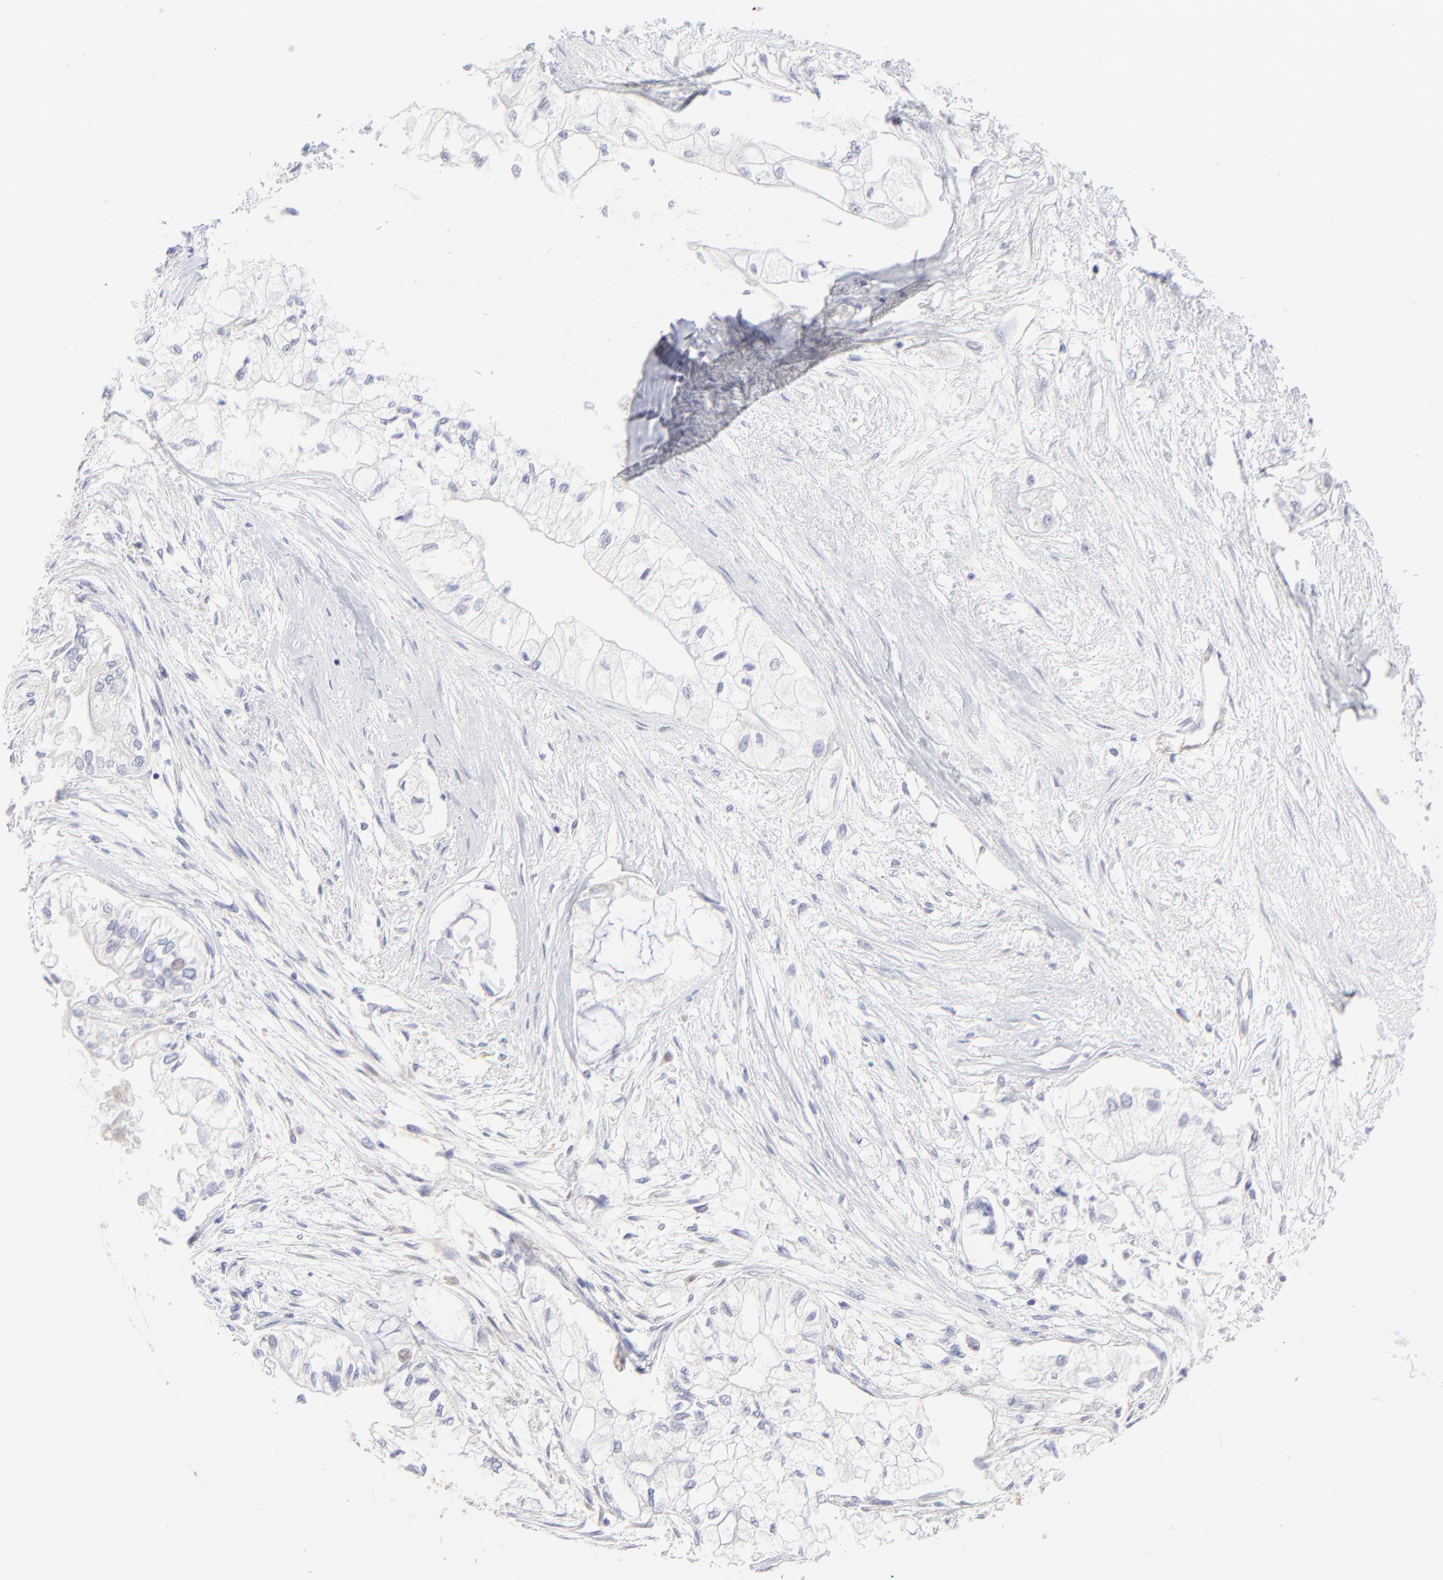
{"staining": {"intensity": "negative", "quantity": "none", "location": "none"}, "tissue": "pancreatic cancer", "cell_type": "Tumor cells", "image_type": "cancer", "snomed": [{"axis": "morphology", "description": "Adenocarcinoma, NOS"}, {"axis": "topography", "description": "Pancreas"}], "caption": "Human pancreatic cancer (adenocarcinoma) stained for a protein using immunohistochemistry demonstrates no positivity in tumor cells.", "gene": "COX8C", "patient": {"sex": "male", "age": 79}}